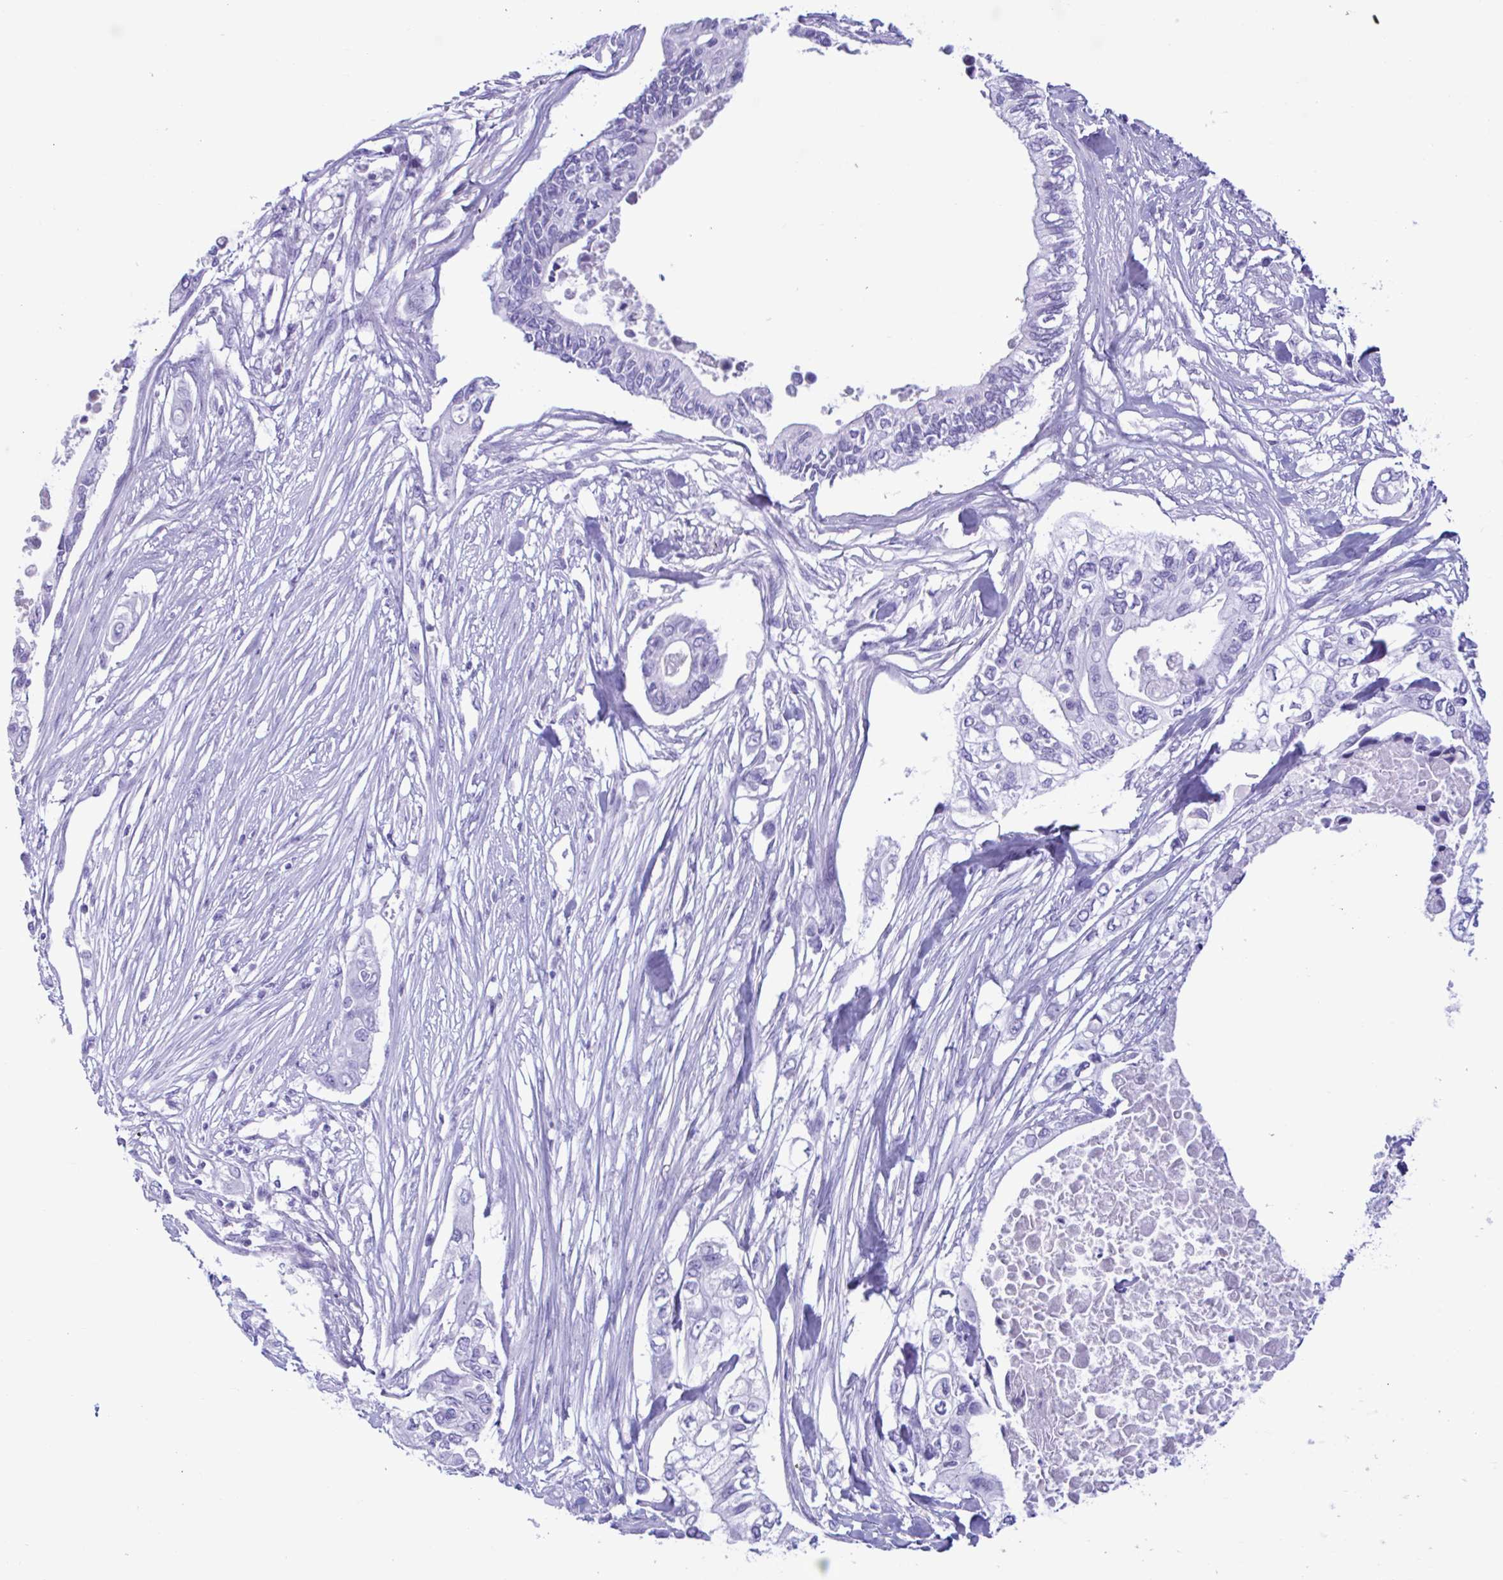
{"staining": {"intensity": "negative", "quantity": "none", "location": "none"}, "tissue": "pancreatic cancer", "cell_type": "Tumor cells", "image_type": "cancer", "snomed": [{"axis": "morphology", "description": "Adenocarcinoma, NOS"}, {"axis": "topography", "description": "Pancreas"}], "caption": "Tumor cells are negative for brown protein staining in pancreatic cancer (adenocarcinoma).", "gene": "MRGPRG", "patient": {"sex": "female", "age": 63}}